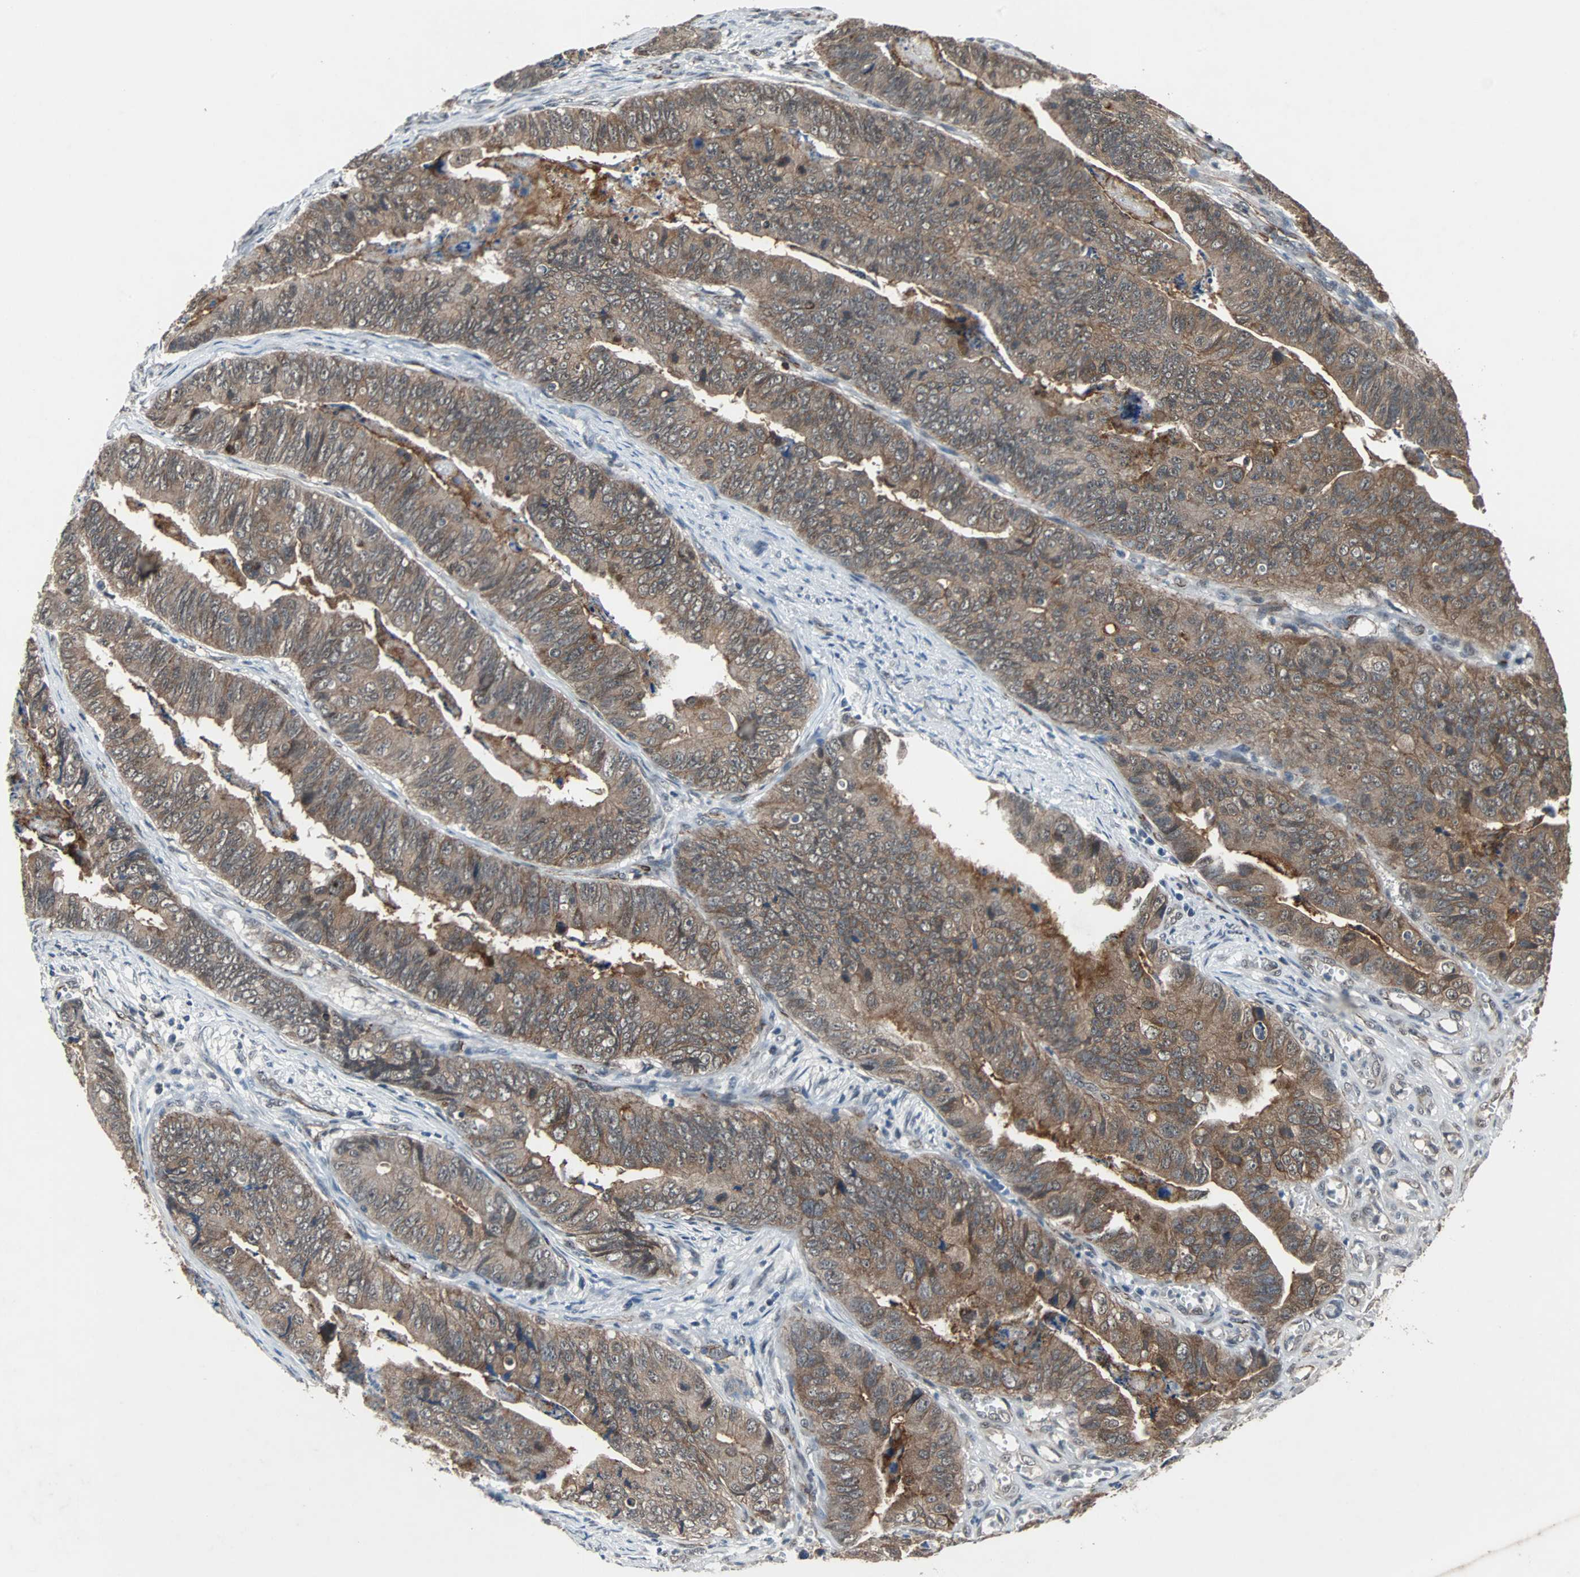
{"staining": {"intensity": "strong", "quantity": ">75%", "location": "cytoplasmic/membranous"}, "tissue": "stomach cancer", "cell_type": "Tumor cells", "image_type": "cancer", "snomed": [{"axis": "morphology", "description": "Adenocarcinoma, NOS"}, {"axis": "topography", "description": "Stomach, lower"}], "caption": "This is a histology image of immunohistochemistry staining of stomach adenocarcinoma, which shows strong staining in the cytoplasmic/membranous of tumor cells.", "gene": "LSR", "patient": {"sex": "male", "age": 77}}